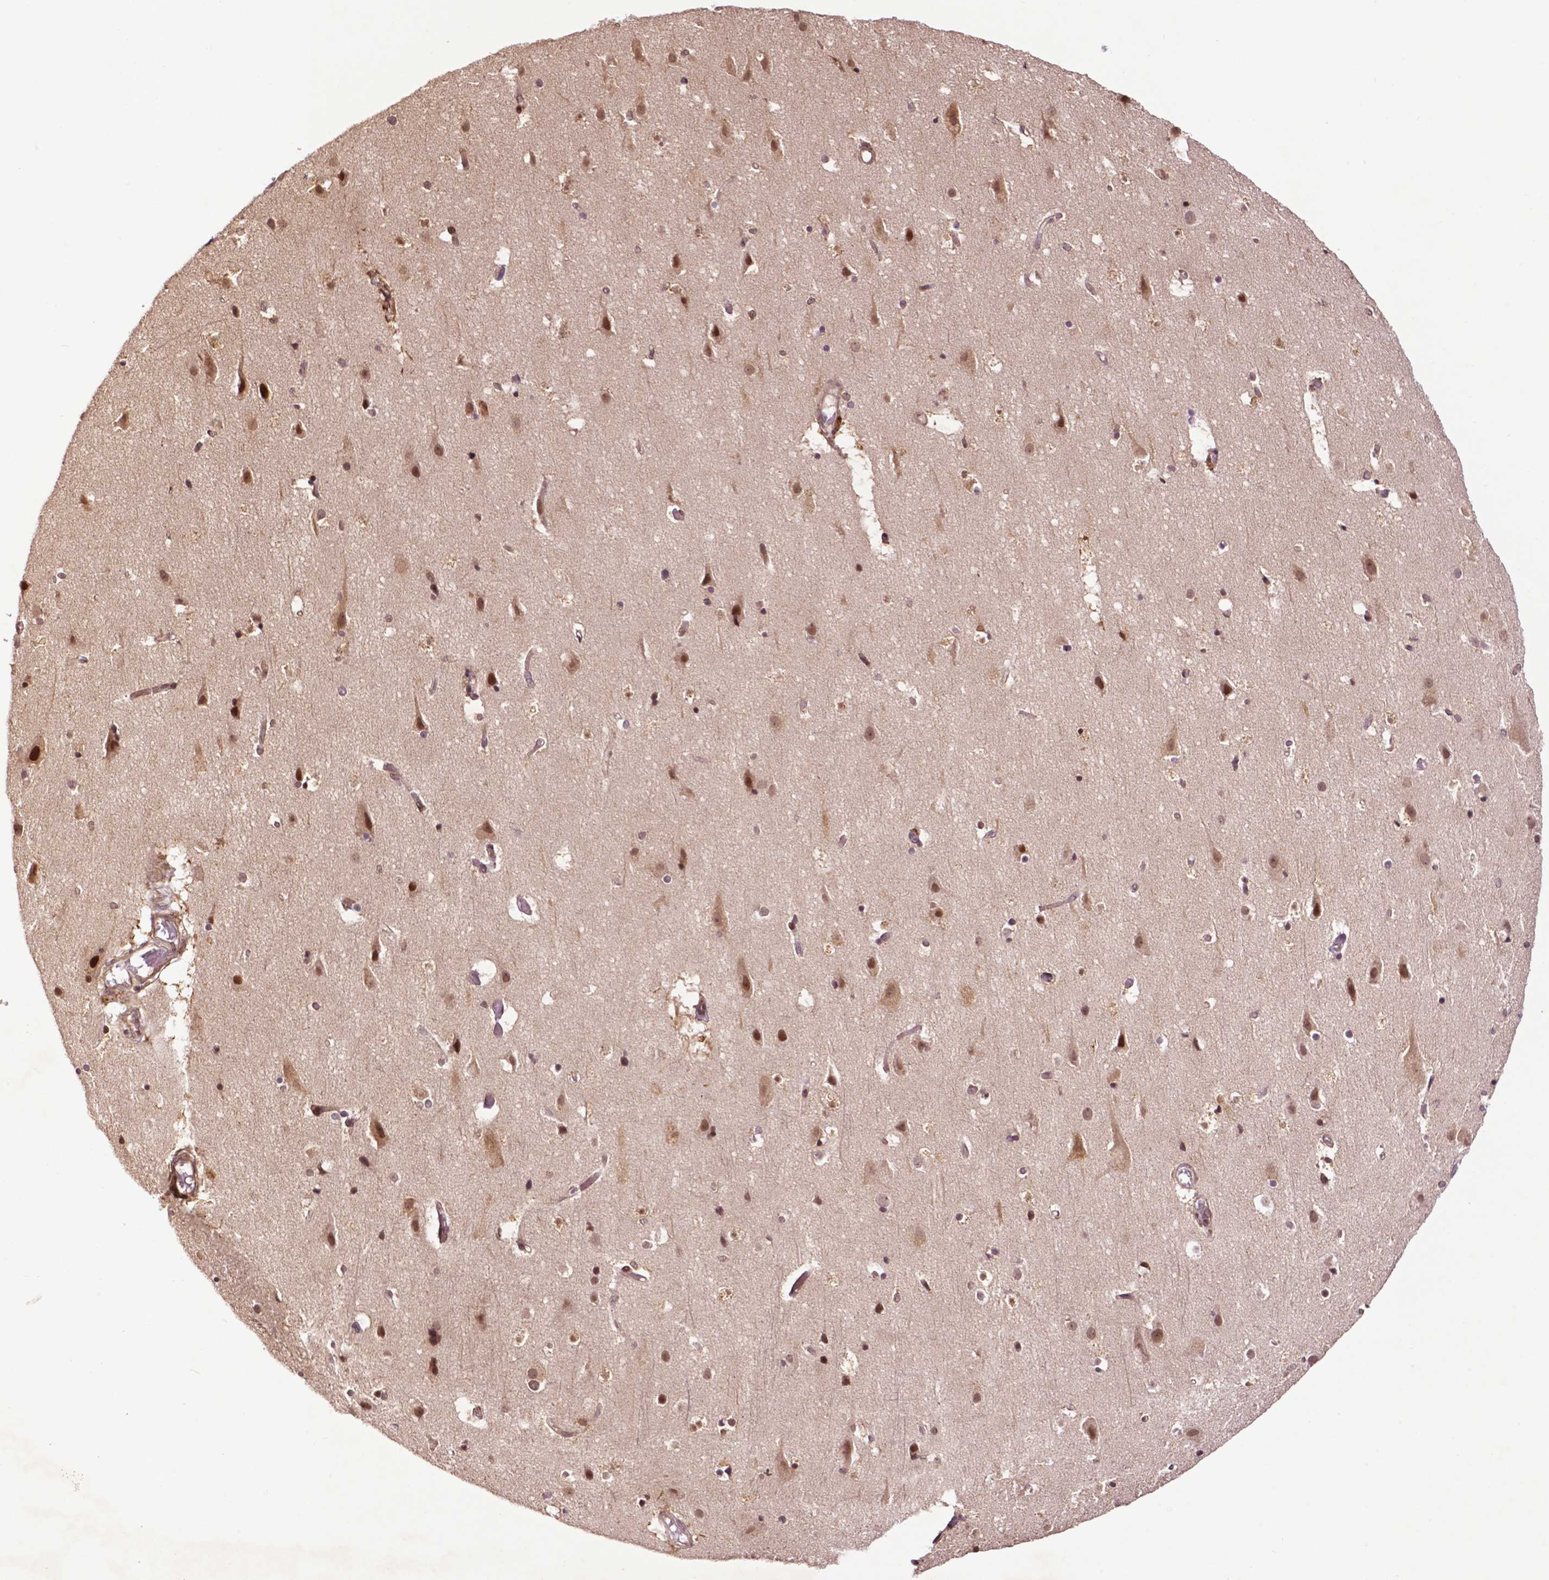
{"staining": {"intensity": "moderate", "quantity": "<25%", "location": "cytoplasmic/membranous,nuclear"}, "tissue": "cerebral cortex", "cell_type": "Endothelial cells", "image_type": "normal", "snomed": [{"axis": "morphology", "description": "Normal tissue, NOS"}, {"axis": "topography", "description": "Cerebral cortex"}], "caption": "Cerebral cortex was stained to show a protein in brown. There is low levels of moderate cytoplasmic/membranous,nuclear expression in approximately <25% of endothelial cells. Nuclei are stained in blue.", "gene": "TMX2", "patient": {"sex": "female", "age": 52}}